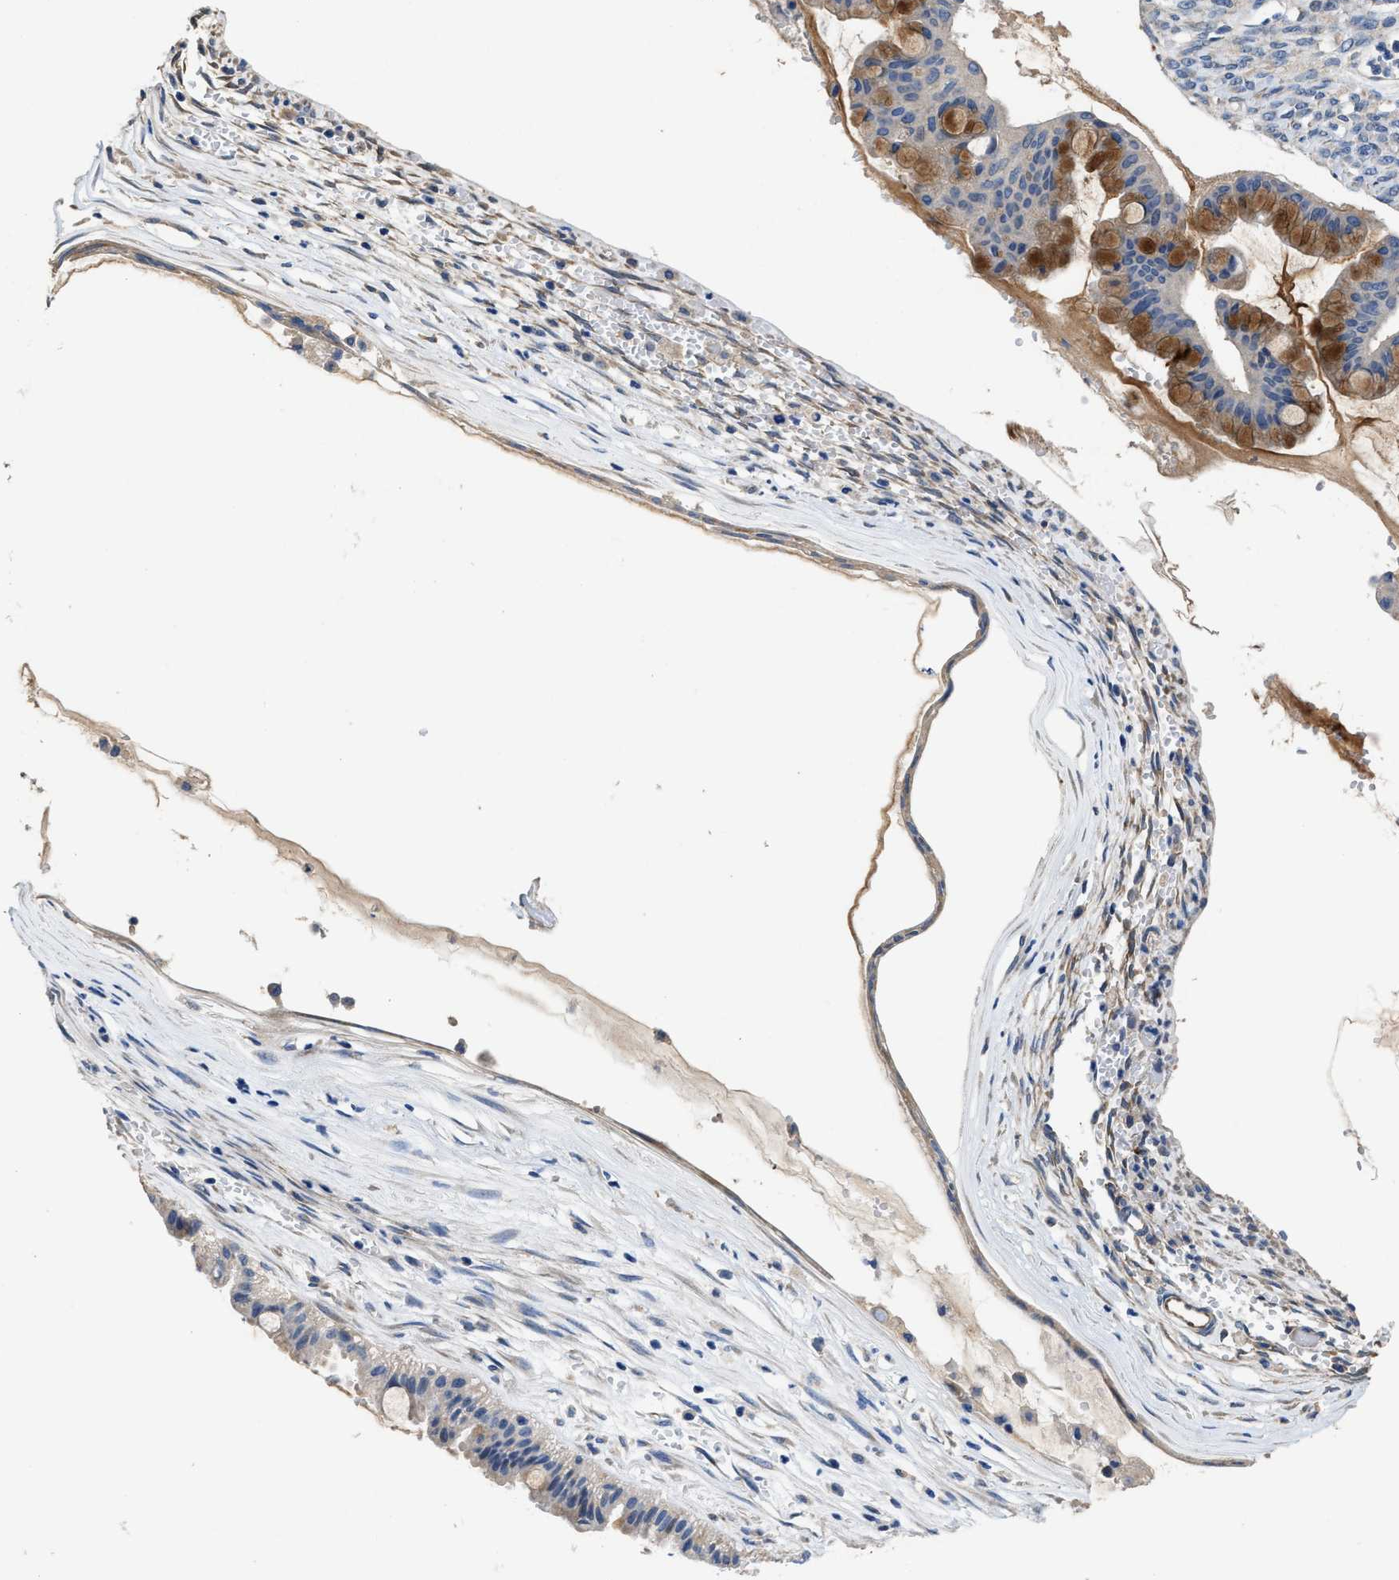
{"staining": {"intensity": "moderate", "quantity": "25%-75%", "location": "cytoplasmic/membranous"}, "tissue": "ovarian cancer", "cell_type": "Tumor cells", "image_type": "cancer", "snomed": [{"axis": "morphology", "description": "Cystadenocarcinoma, mucinous, NOS"}, {"axis": "topography", "description": "Ovary"}], "caption": "Brown immunohistochemical staining in human ovarian cancer (mucinous cystadenocarcinoma) reveals moderate cytoplasmic/membranous expression in about 25%-75% of tumor cells. Nuclei are stained in blue.", "gene": "PEG10", "patient": {"sex": "female", "age": 73}}